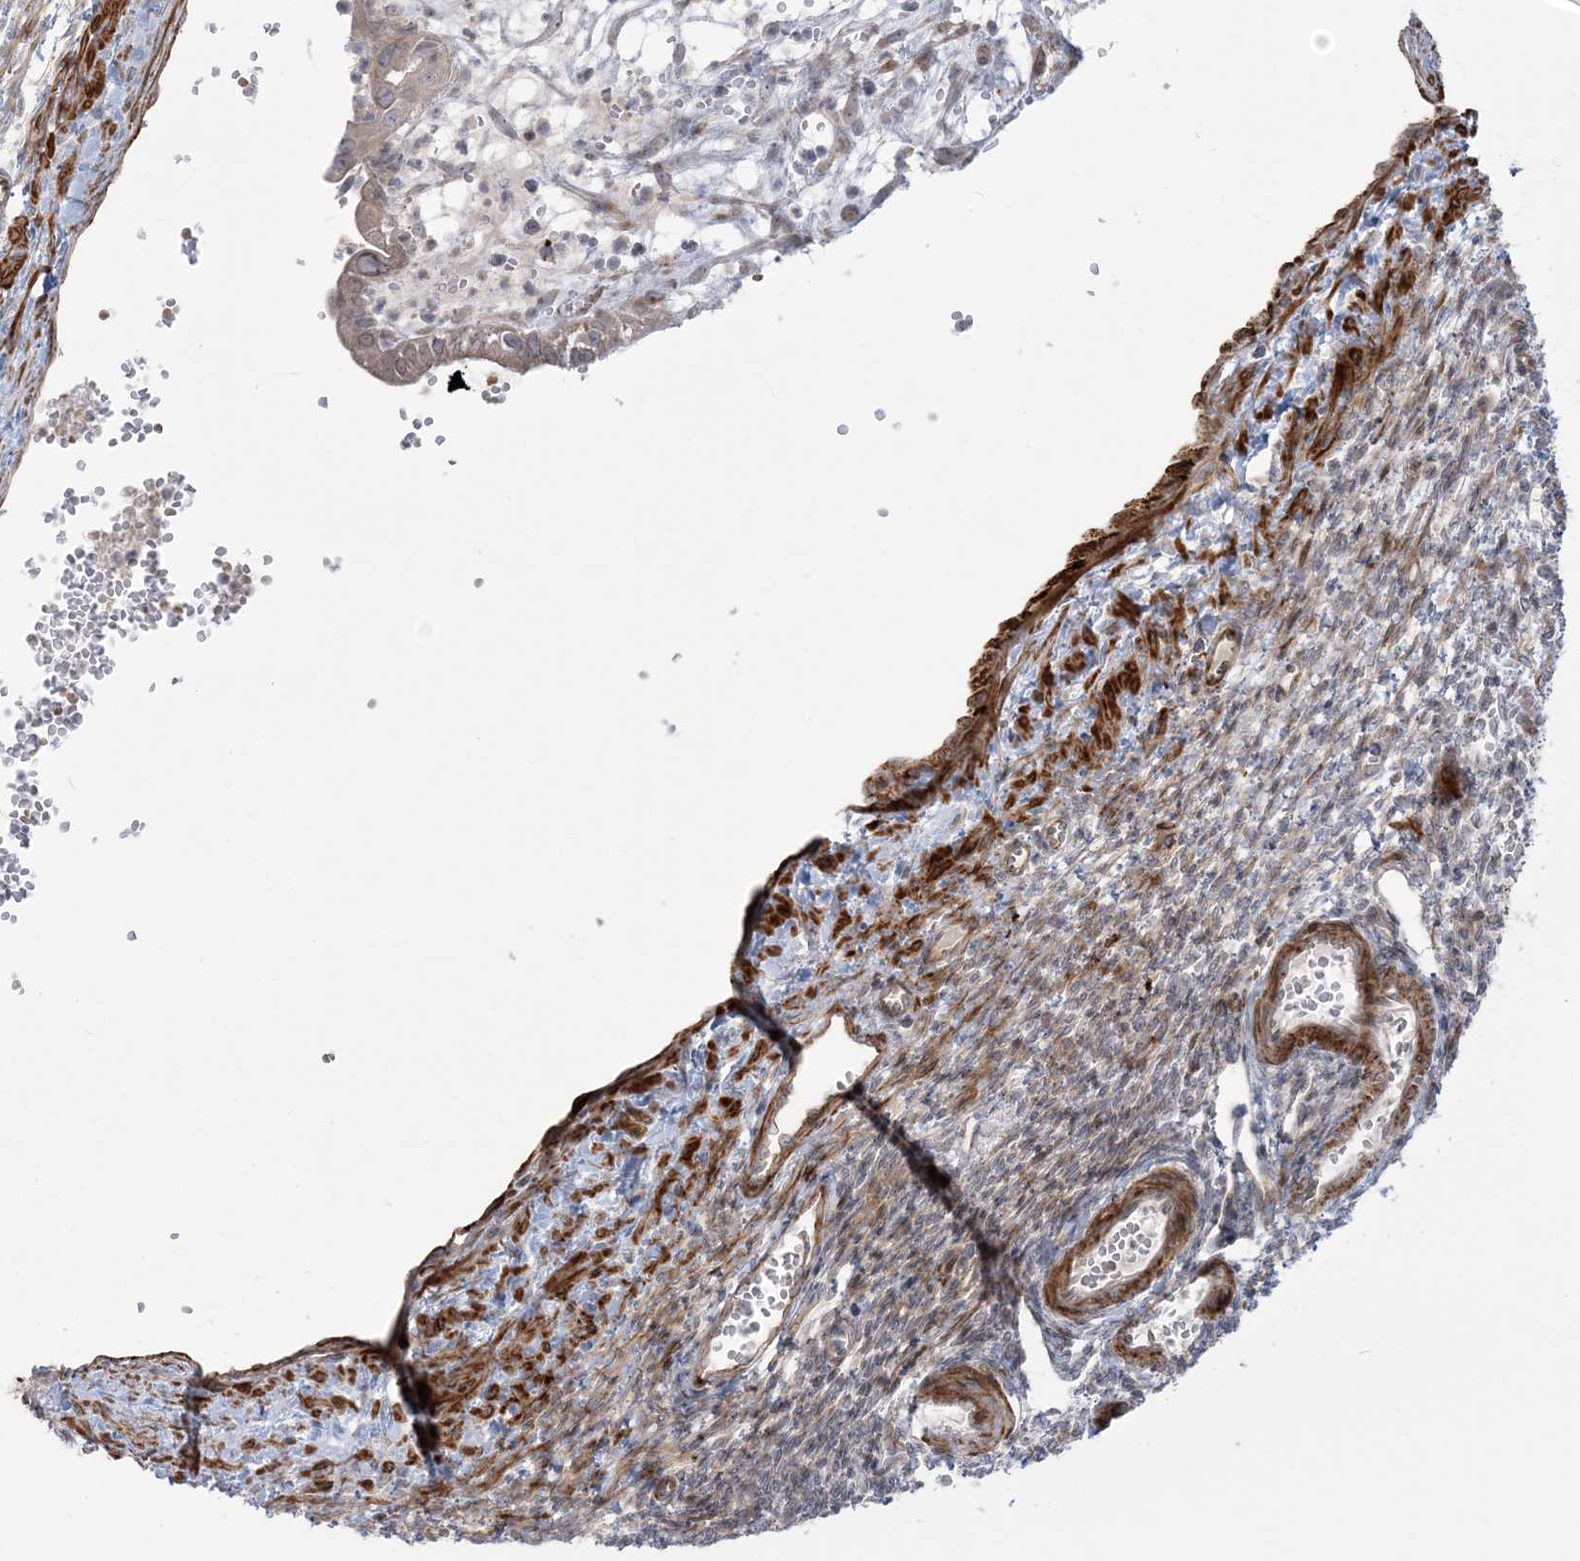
{"staining": {"intensity": "weak", "quantity": ">75%", "location": "cytoplasmic/membranous"}, "tissue": "ovary", "cell_type": "Follicle cells", "image_type": "normal", "snomed": [{"axis": "morphology", "description": "Normal tissue, NOS"}, {"axis": "morphology", "description": "Cyst, NOS"}, {"axis": "topography", "description": "Ovary"}], "caption": "Follicle cells show low levels of weak cytoplasmic/membranous expression in about >75% of cells in benign human ovary. (brown staining indicates protein expression, while blue staining denotes nuclei).", "gene": "NUDT9", "patient": {"sex": "female", "age": 33}}